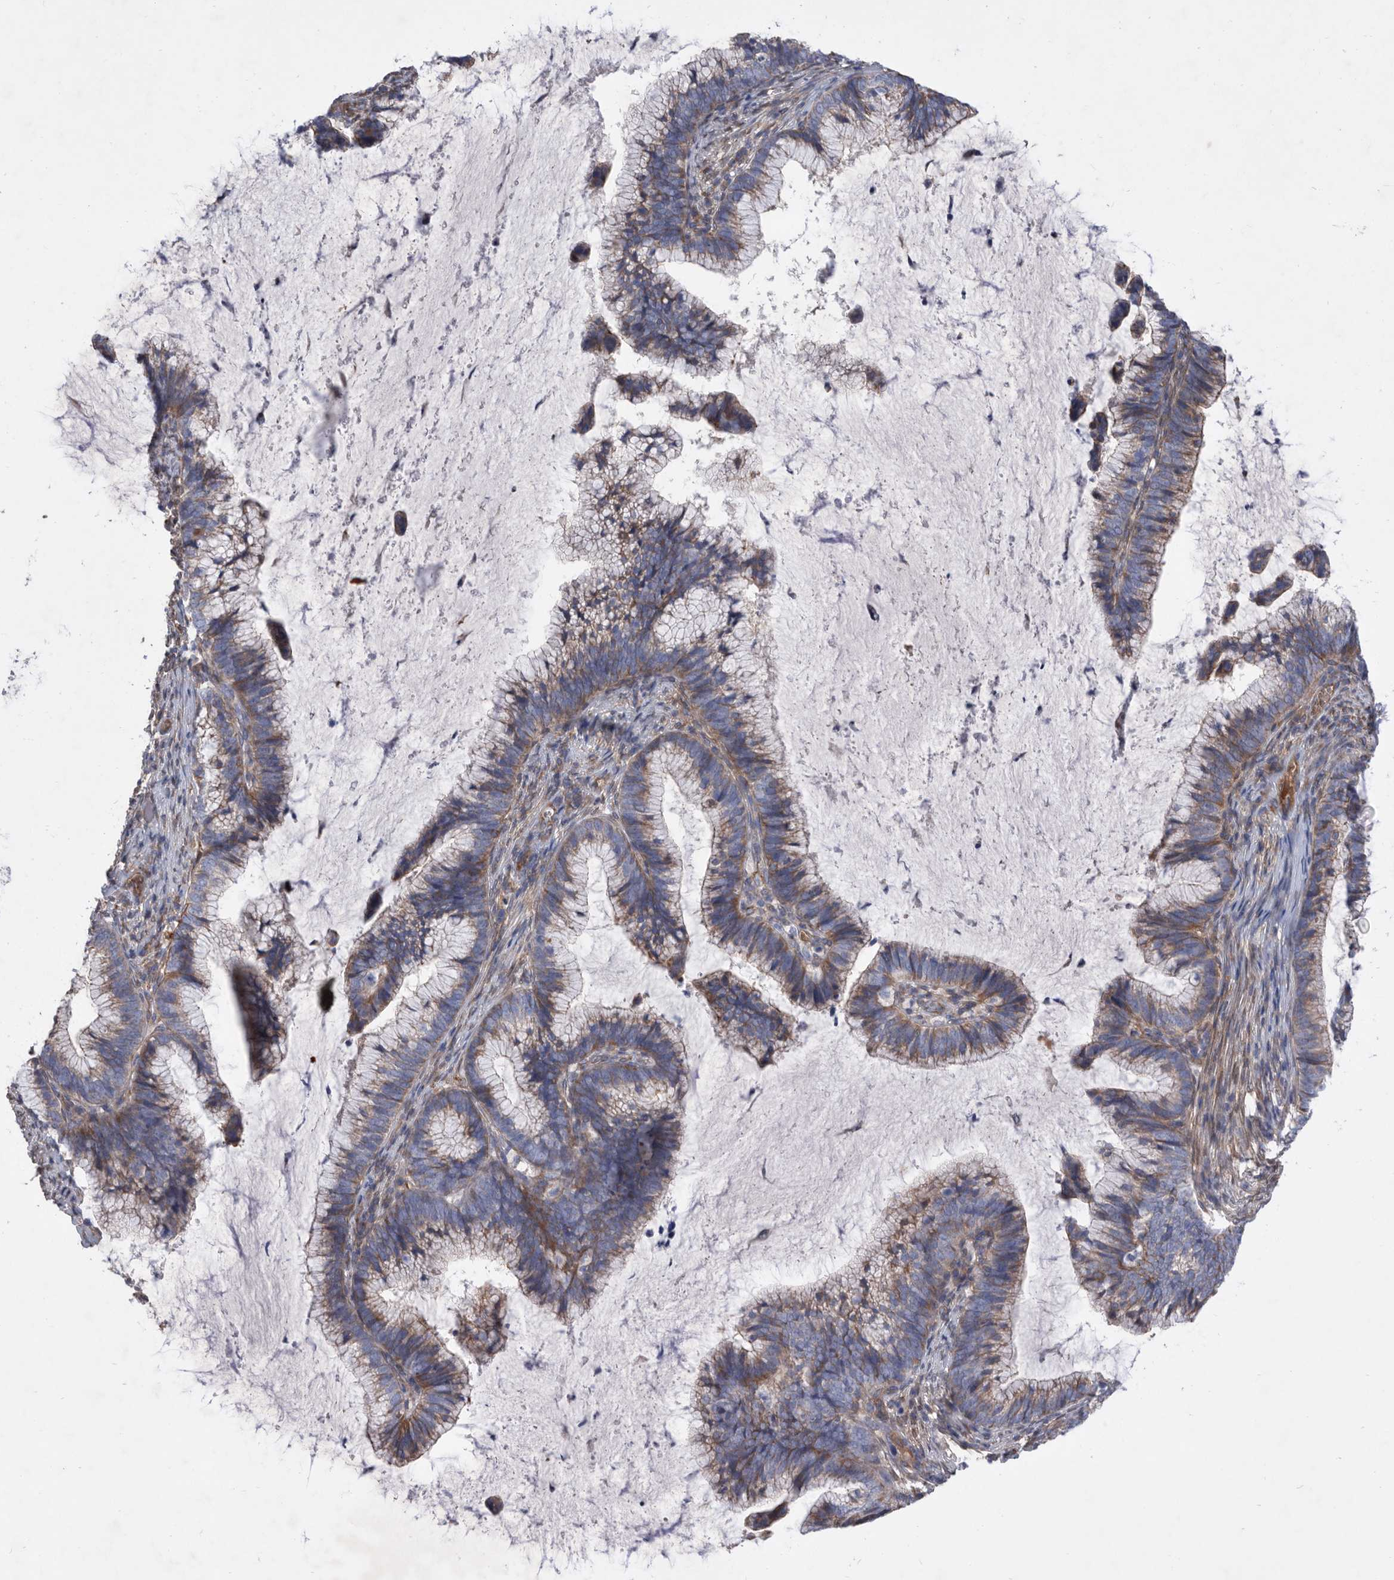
{"staining": {"intensity": "weak", "quantity": ">75%", "location": "cytoplasmic/membranous"}, "tissue": "cervical cancer", "cell_type": "Tumor cells", "image_type": "cancer", "snomed": [{"axis": "morphology", "description": "Adenocarcinoma, NOS"}, {"axis": "topography", "description": "Cervix"}], "caption": "Adenocarcinoma (cervical) stained with IHC exhibits weak cytoplasmic/membranous positivity in approximately >75% of tumor cells.", "gene": "ATP13A3", "patient": {"sex": "female", "age": 36}}